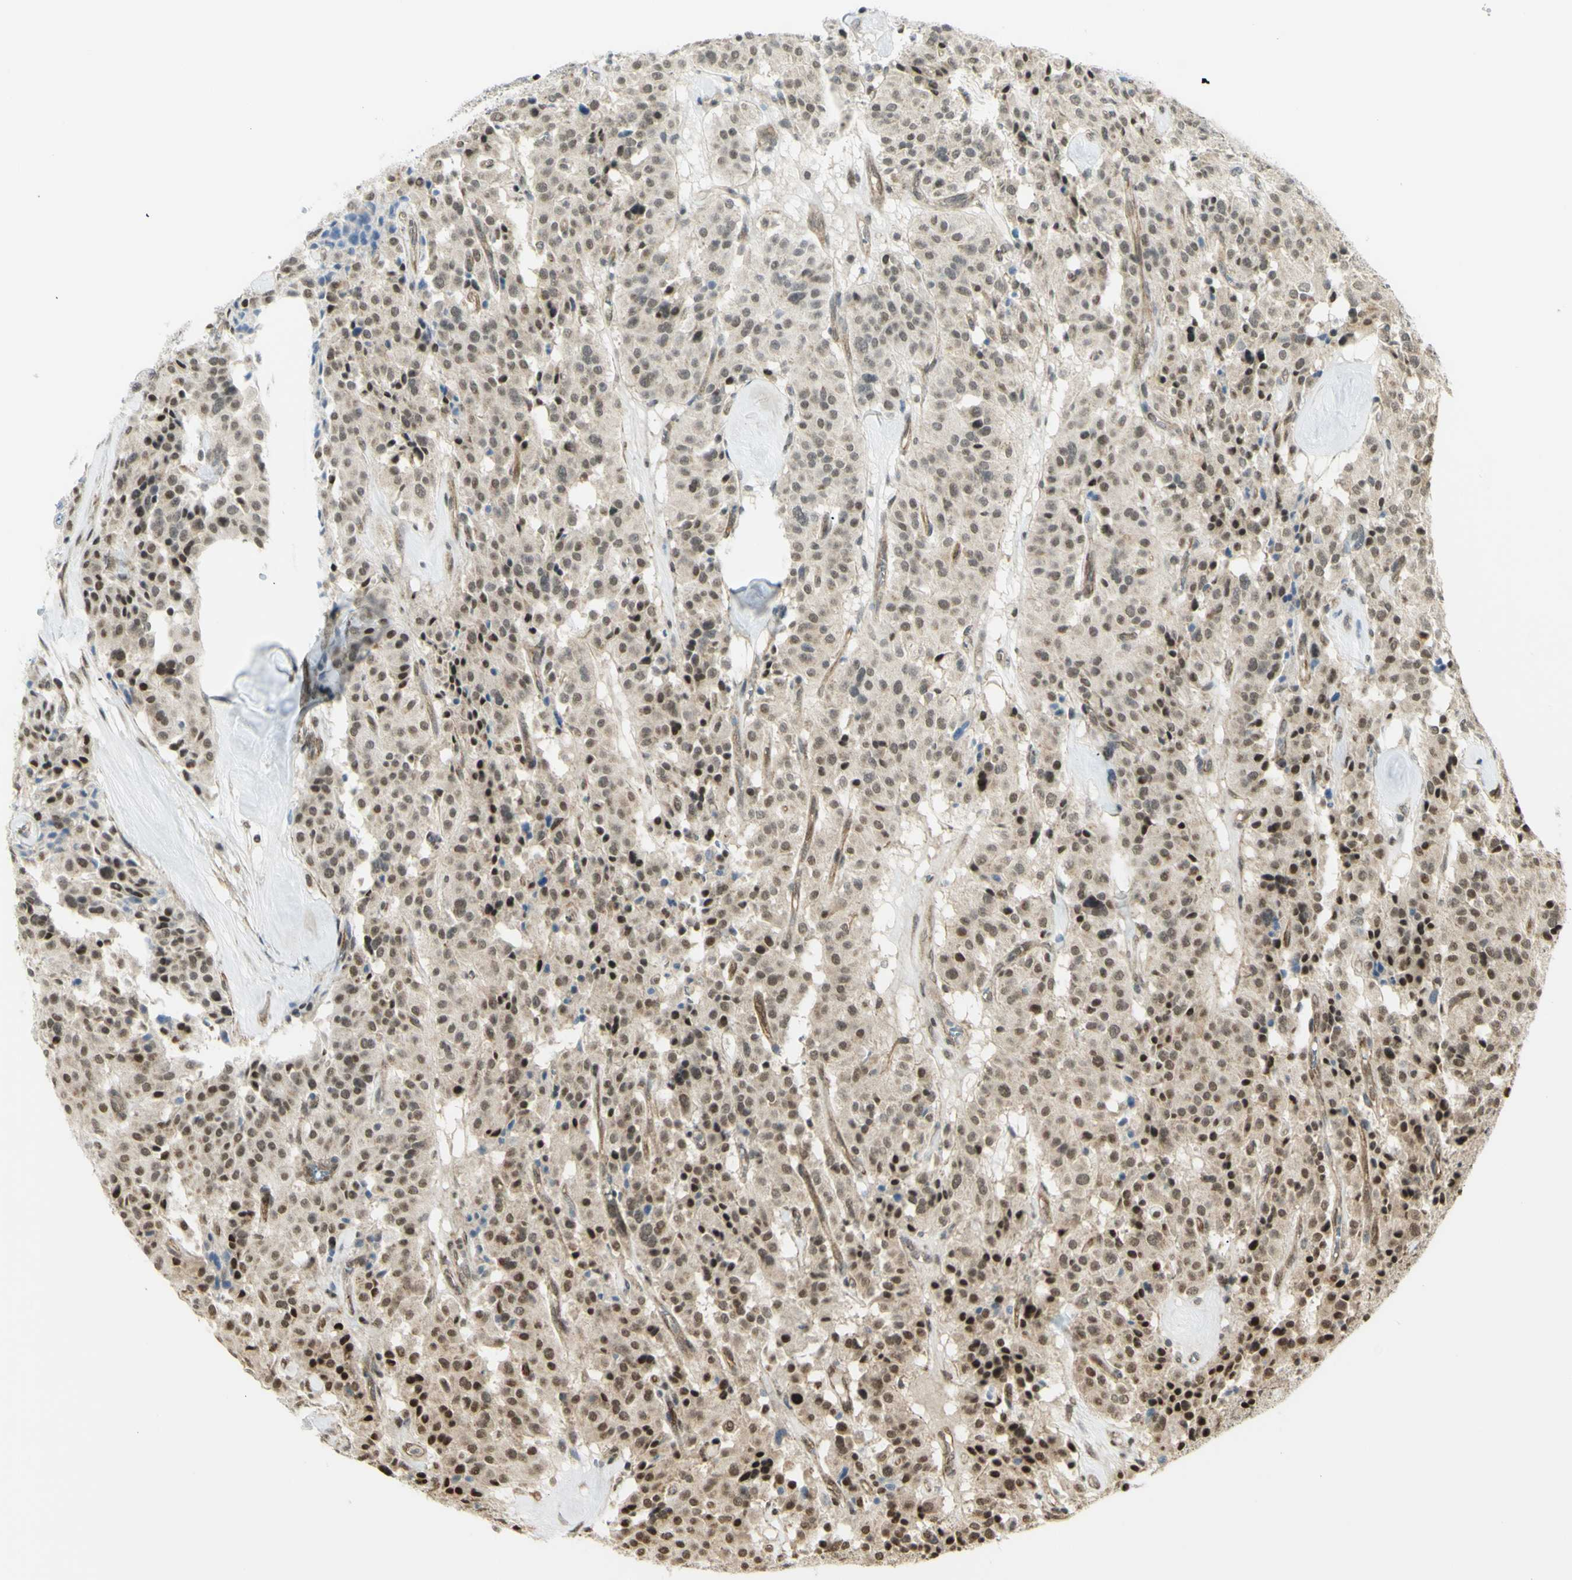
{"staining": {"intensity": "moderate", "quantity": "25%-75%", "location": "nuclear"}, "tissue": "carcinoid", "cell_type": "Tumor cells", "image_type": "cancer", "snomed": [{"axis": "morphology", "description": "Carcinoid, malignant, NOS"}, {"axis": "topography", "description": "Lung"}], "caption": "Human carcinoid stained with a protein marker exhibits moderate staining in tumor cells.", "gene": "ZMYM6", "patient": {"sex": "male", "age": 30}}